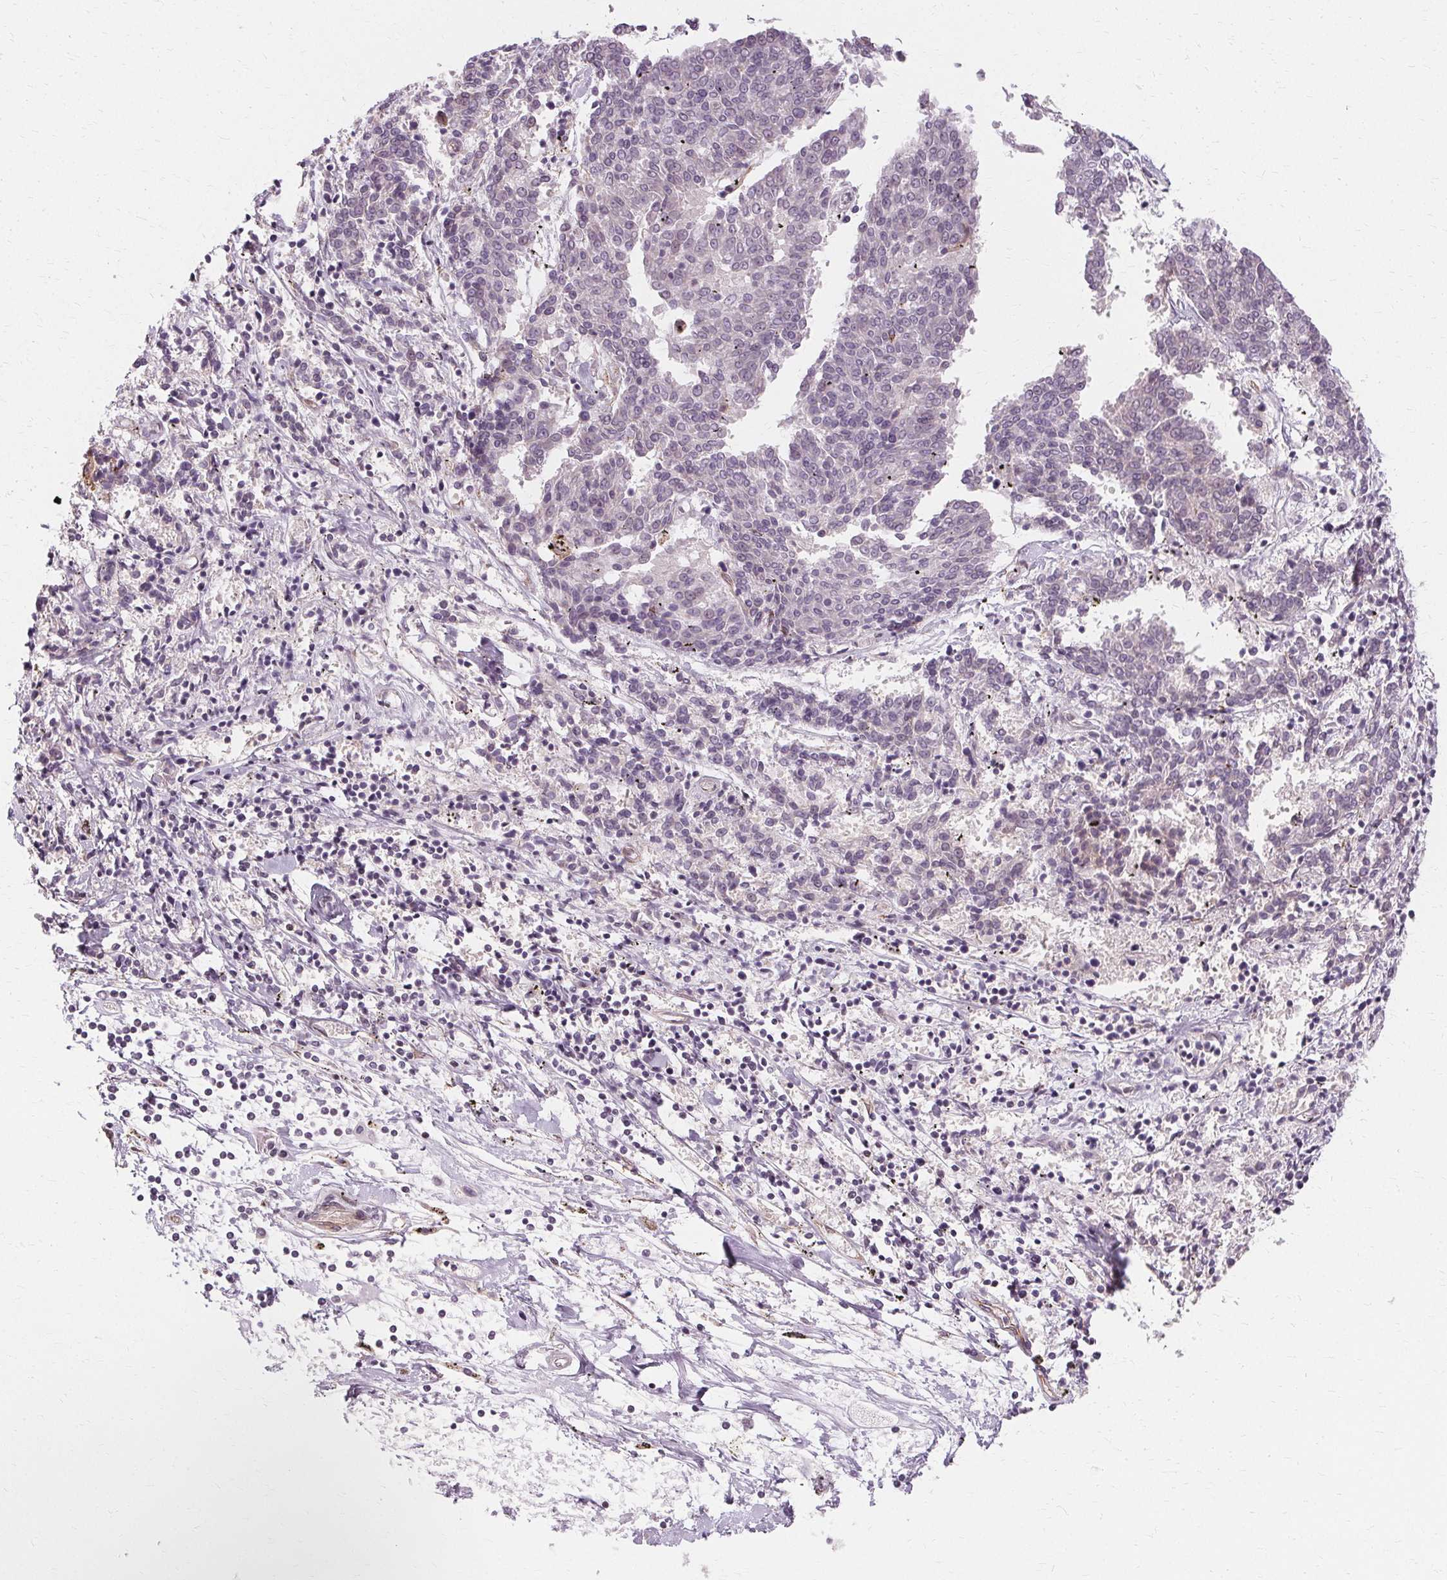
{"staining": {"intensity": "negative", "quantity": "none", "location": "none"}, "tissue": "melanoma", "cell_type": "Tumor cells", "image_type": "cancer", "snomed": [{"axis": "morphology", "description": "Malignant melanoma, NOS"}, {"axis": "topography", "description": "Skin"}], "caption": "IHC of human melanoma exhibits no positivity in tumor cells.", "gene": "USP8", "patient": {"sex": "female", "age": 72}}